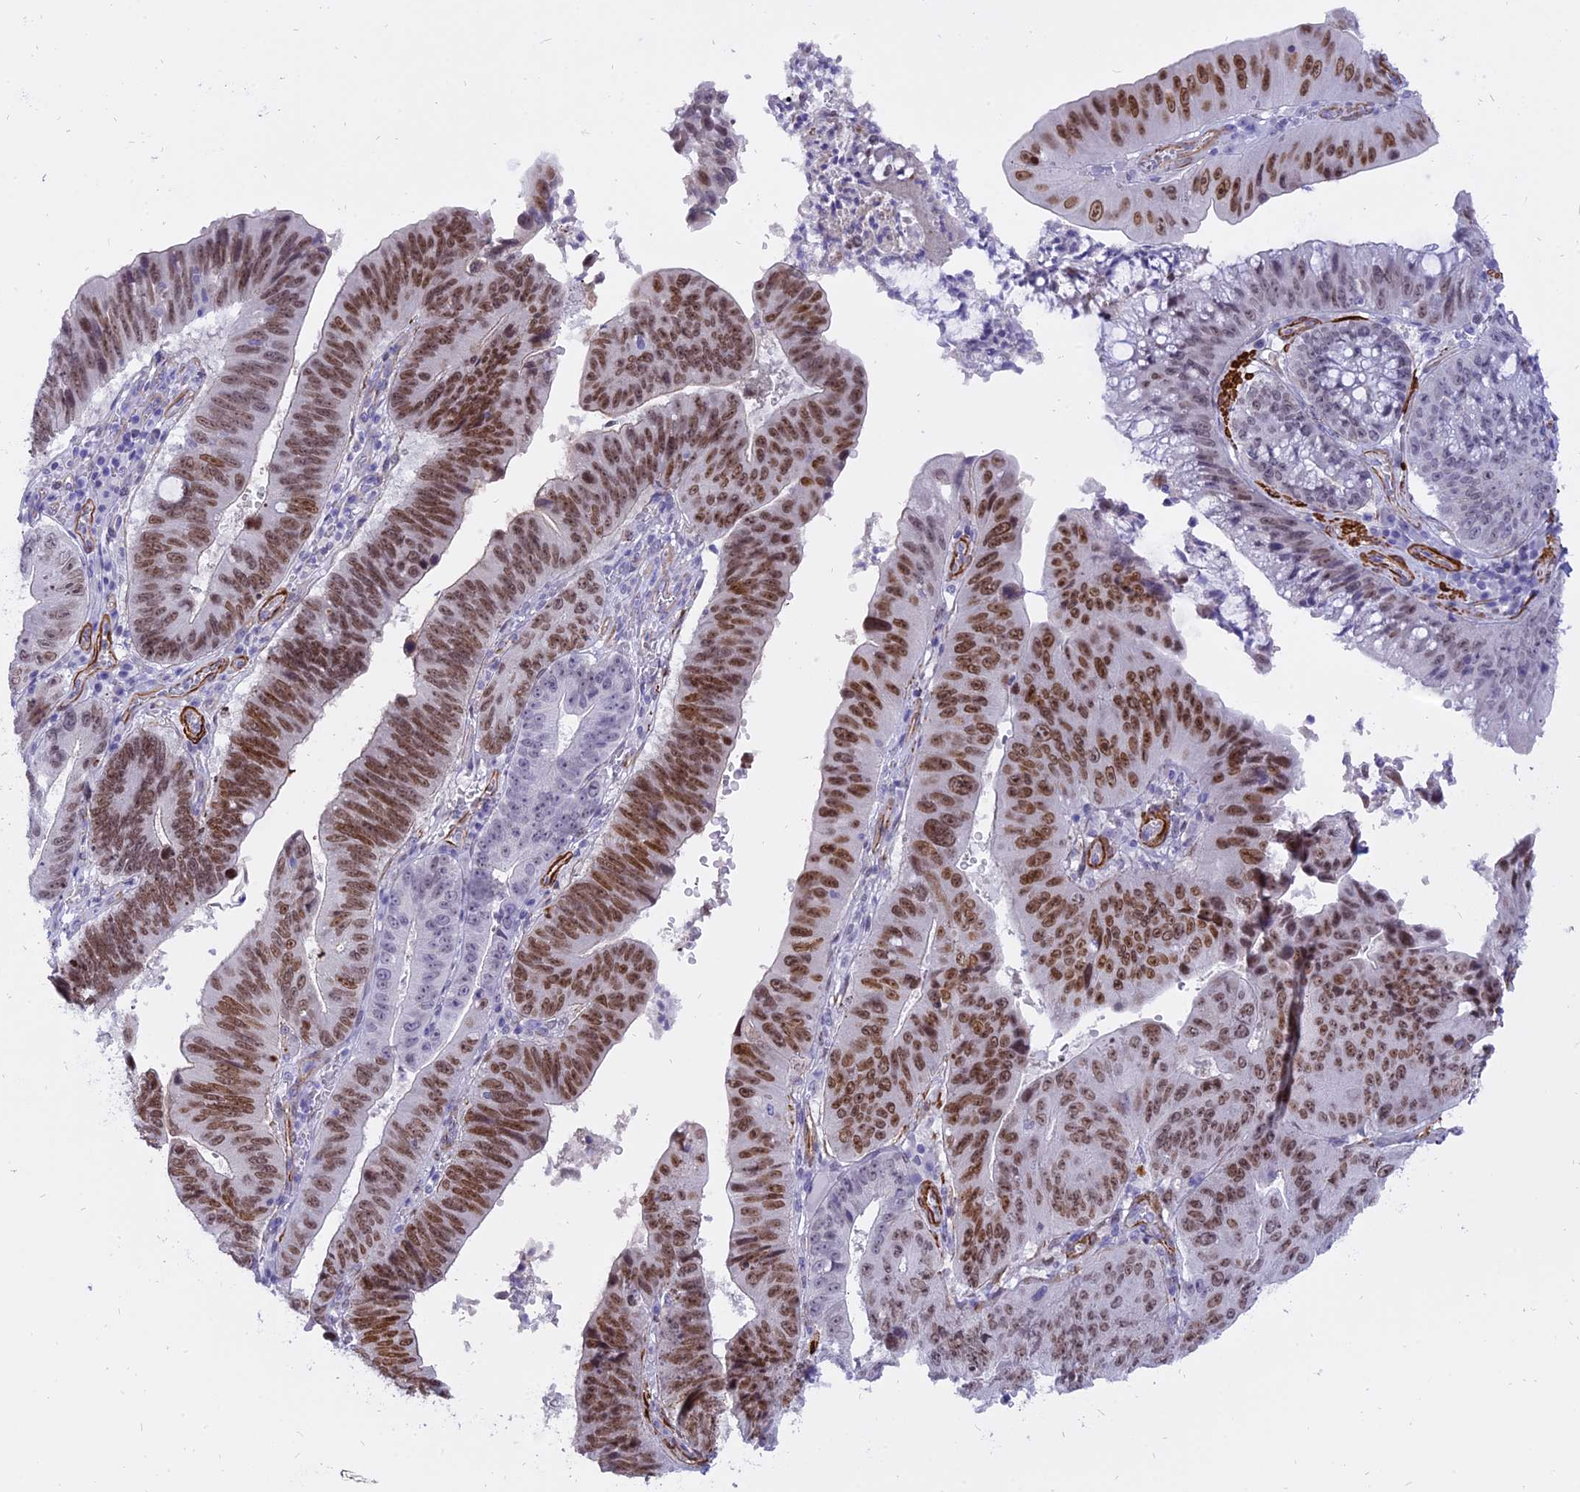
{"staining": {"intensity": "strong", "quantity": ">75%", "location": "nuclear"}, "tissue": "stomach cancer", "cell_type": "Tumor cells", "image_type": "cancer", "snomed": [{"axis": "morphology", "description": "Adenocarcinoma, NOS"}, {"axis": "topography", "description": "Stomach"}], "caption": "IHC image of neoplastic tissue: human stomach cancer (adenocarcinoma) stained using immunohistochemistry shows high levels of strong protein expression localized specifically in the nuclear of tumor cells, appearing as a nuclear brown color.", "gene": "CENPV", "patient": {"sex": "male", "age": 59}}